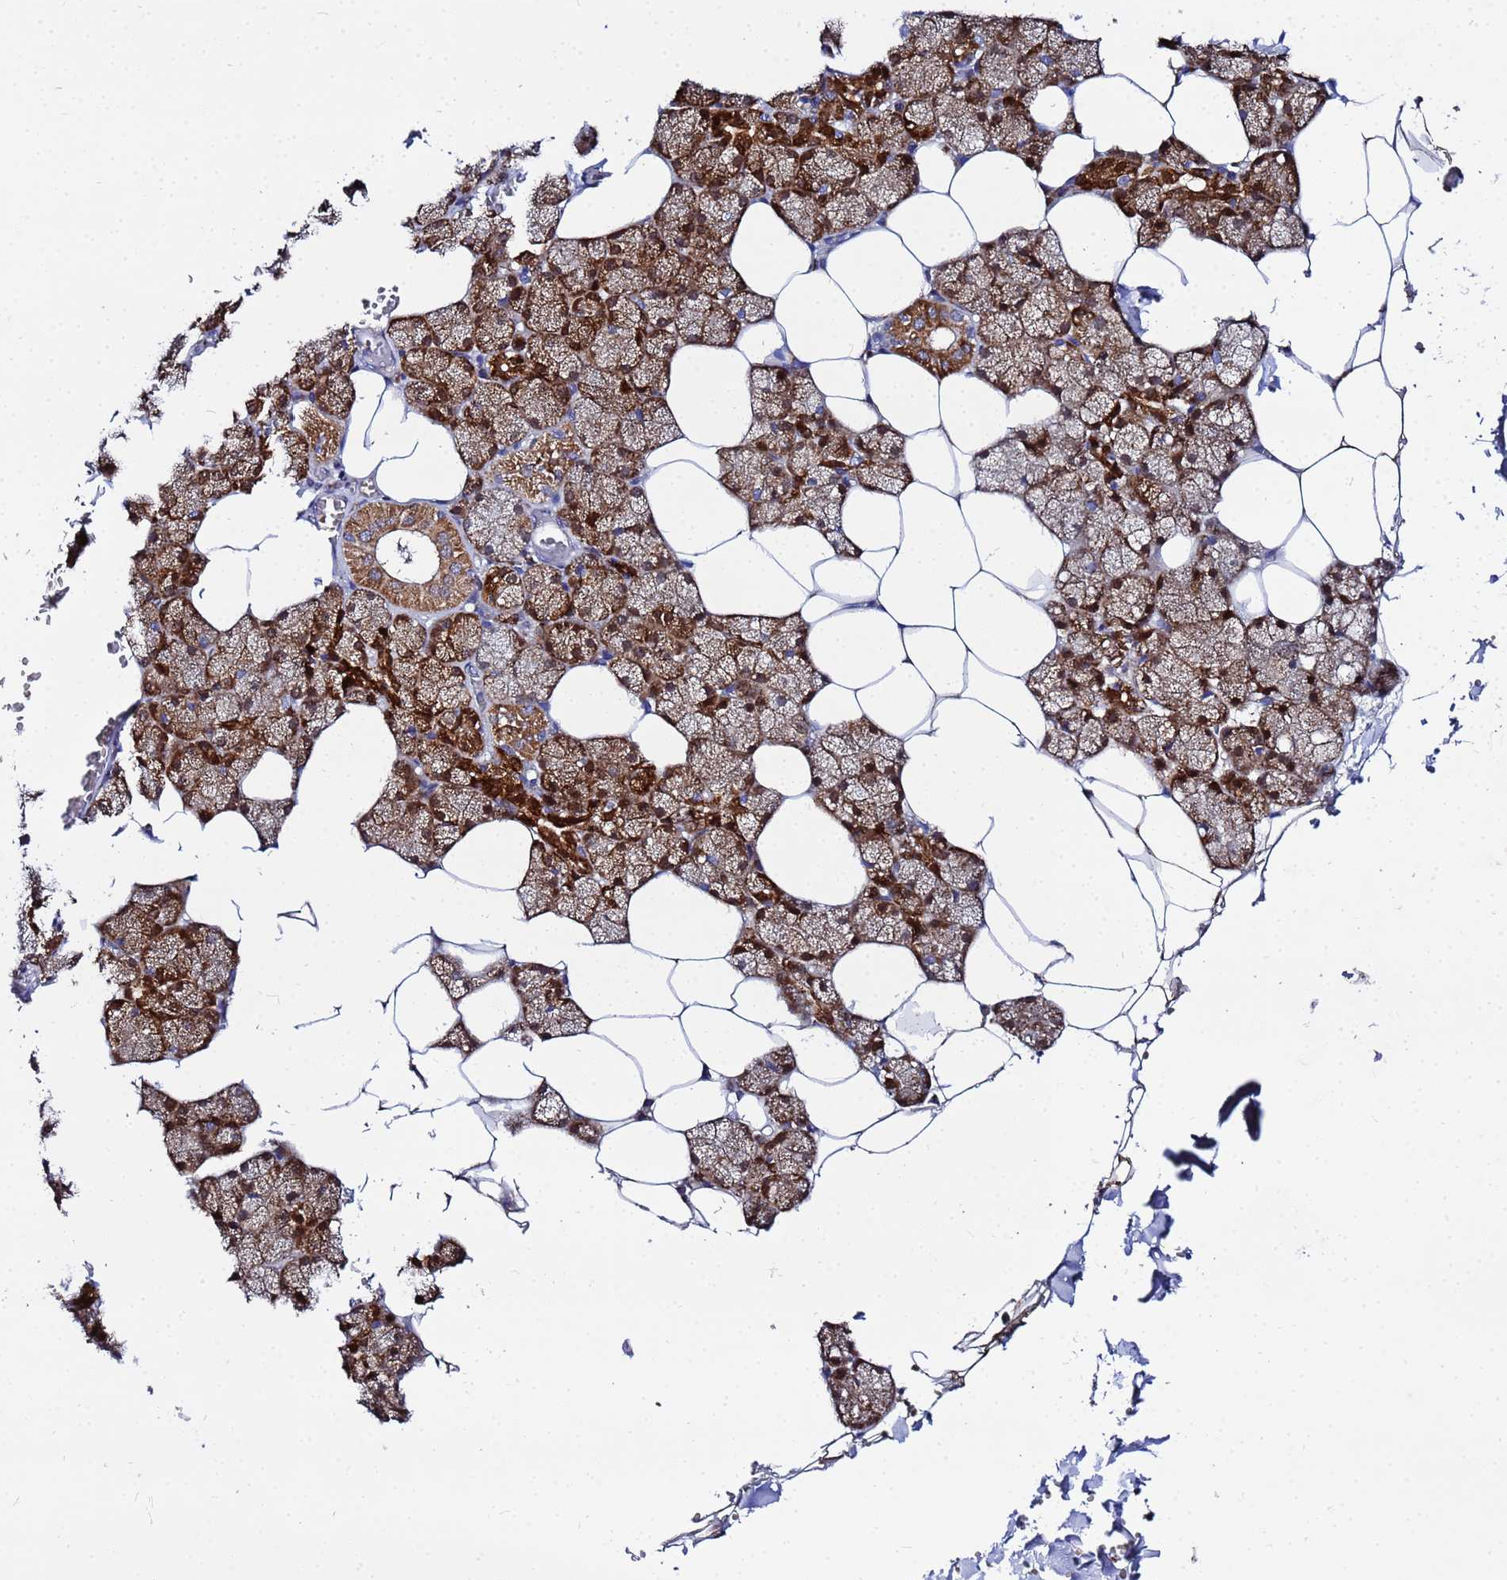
{"staining": {"intensity": "strong", "quantity": ">75%", "location": "cytoplasmic/membranous"}, "tissue": "salivary gland", "cell_type": "Glandular cells", "image_type": "normal", "snomed": [{"axis": "morphology", "description": "Normal tissue, NOS"}, {"axis": "topography", "description": "Salivary gland"}], "caption": "This image shows unremarkable salivary gland stained with immunohistochemistry to label a protein in brown. The cytoplasmic/membranous of glandular cells show strong positivity for the protein. Nuclei are counter-stained blue.", "gene": "FAHD2A", "patient": {"sex": "male", "age": 62}}